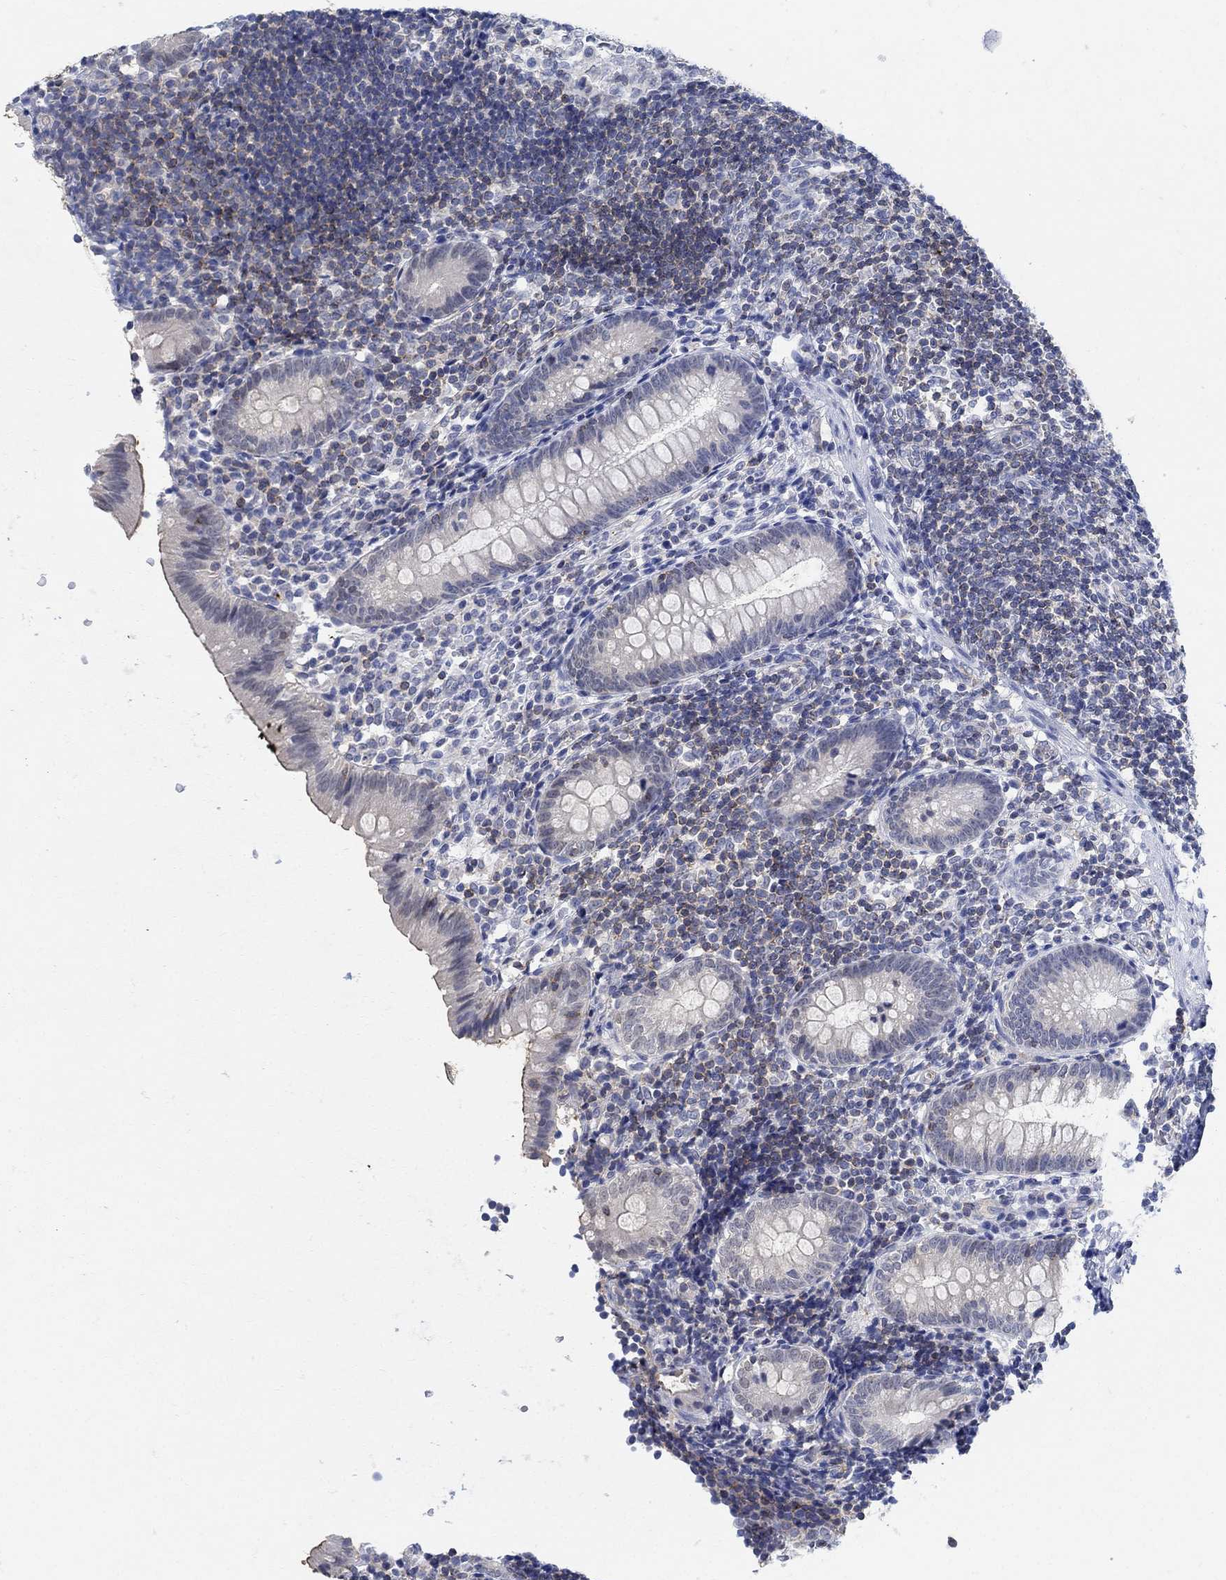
{"staining": {"intensity": "negative", "quantity": "none", "location": "none"}, "tissue": "appendix", "cell_type": "Glandular cells", "image_type": "normal", "snomed": [{"axis": "morphology", "description": "Normal tissue, NOS"}, {"axis": "topography", "description": "Appendix"}], "caption": "Appendix was stained to show a protein in brown. There is no significant staining in glandular cells. (DAB immunohistochemistry, high magnification).", "gene": "PHF21B", "patient": {"sex": "female", "age": 40}}